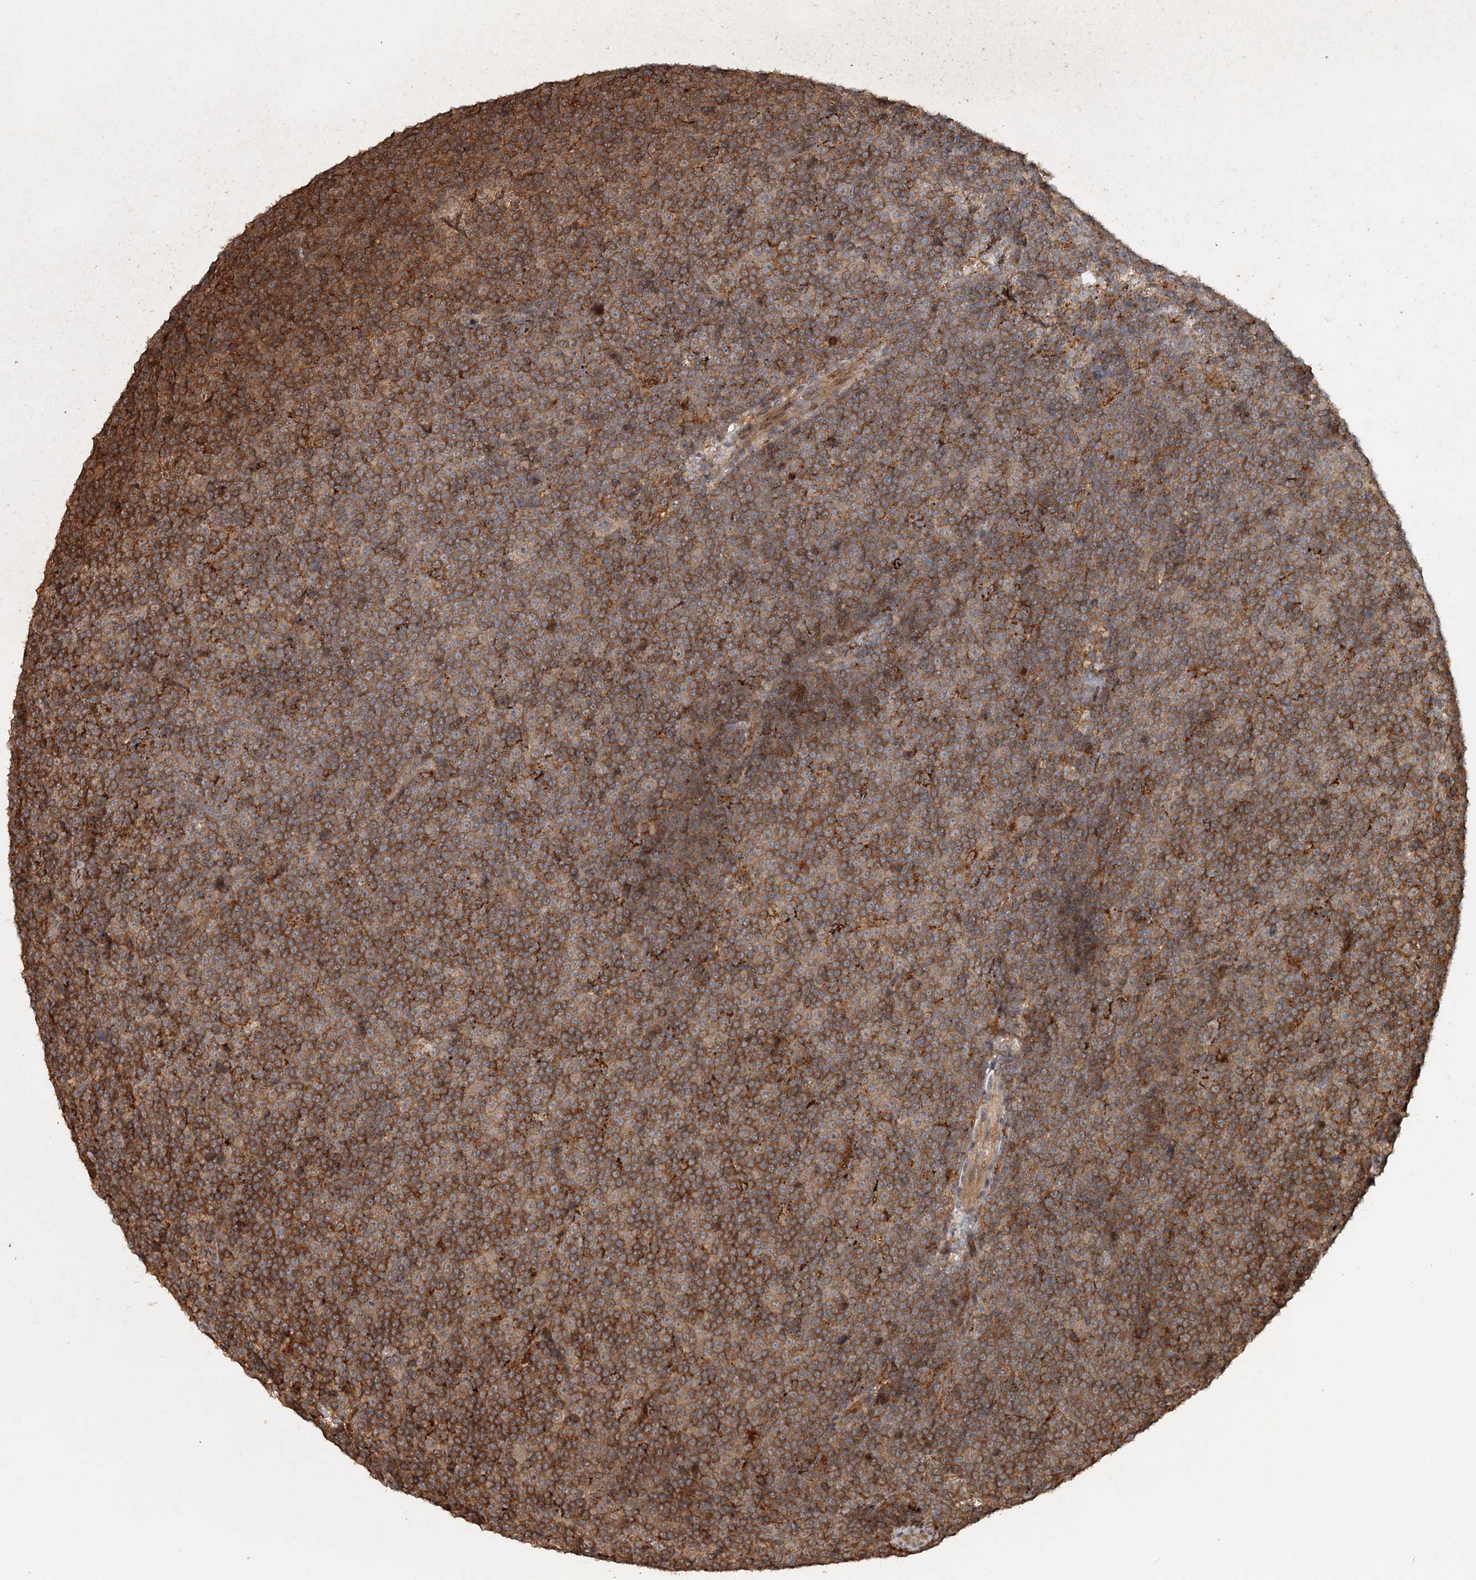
{"staining": {"intensity": "moderate", "quantity": ">75%", "location": "cytoplasmic/membranous"}, "tissue": "lymphoma", "cell_type": "Tumor cells", "image_type": "cancer", "snomed": [{"axis": "morphology", "description": "Malignant lymphoma, non-Hodgkin's type, Low grade"}, {"axis": "topography", "description": "Lymph node"}], "caption": "Protein analysis of low-grade malignant lymphoma, non-Hodgkin's type tissue demonstrates moderate cytoplasmic/membranous expression in about >75% of tumor cells.", "gene": "FAXC", "patient": {"sex": "female", "age": 67}}